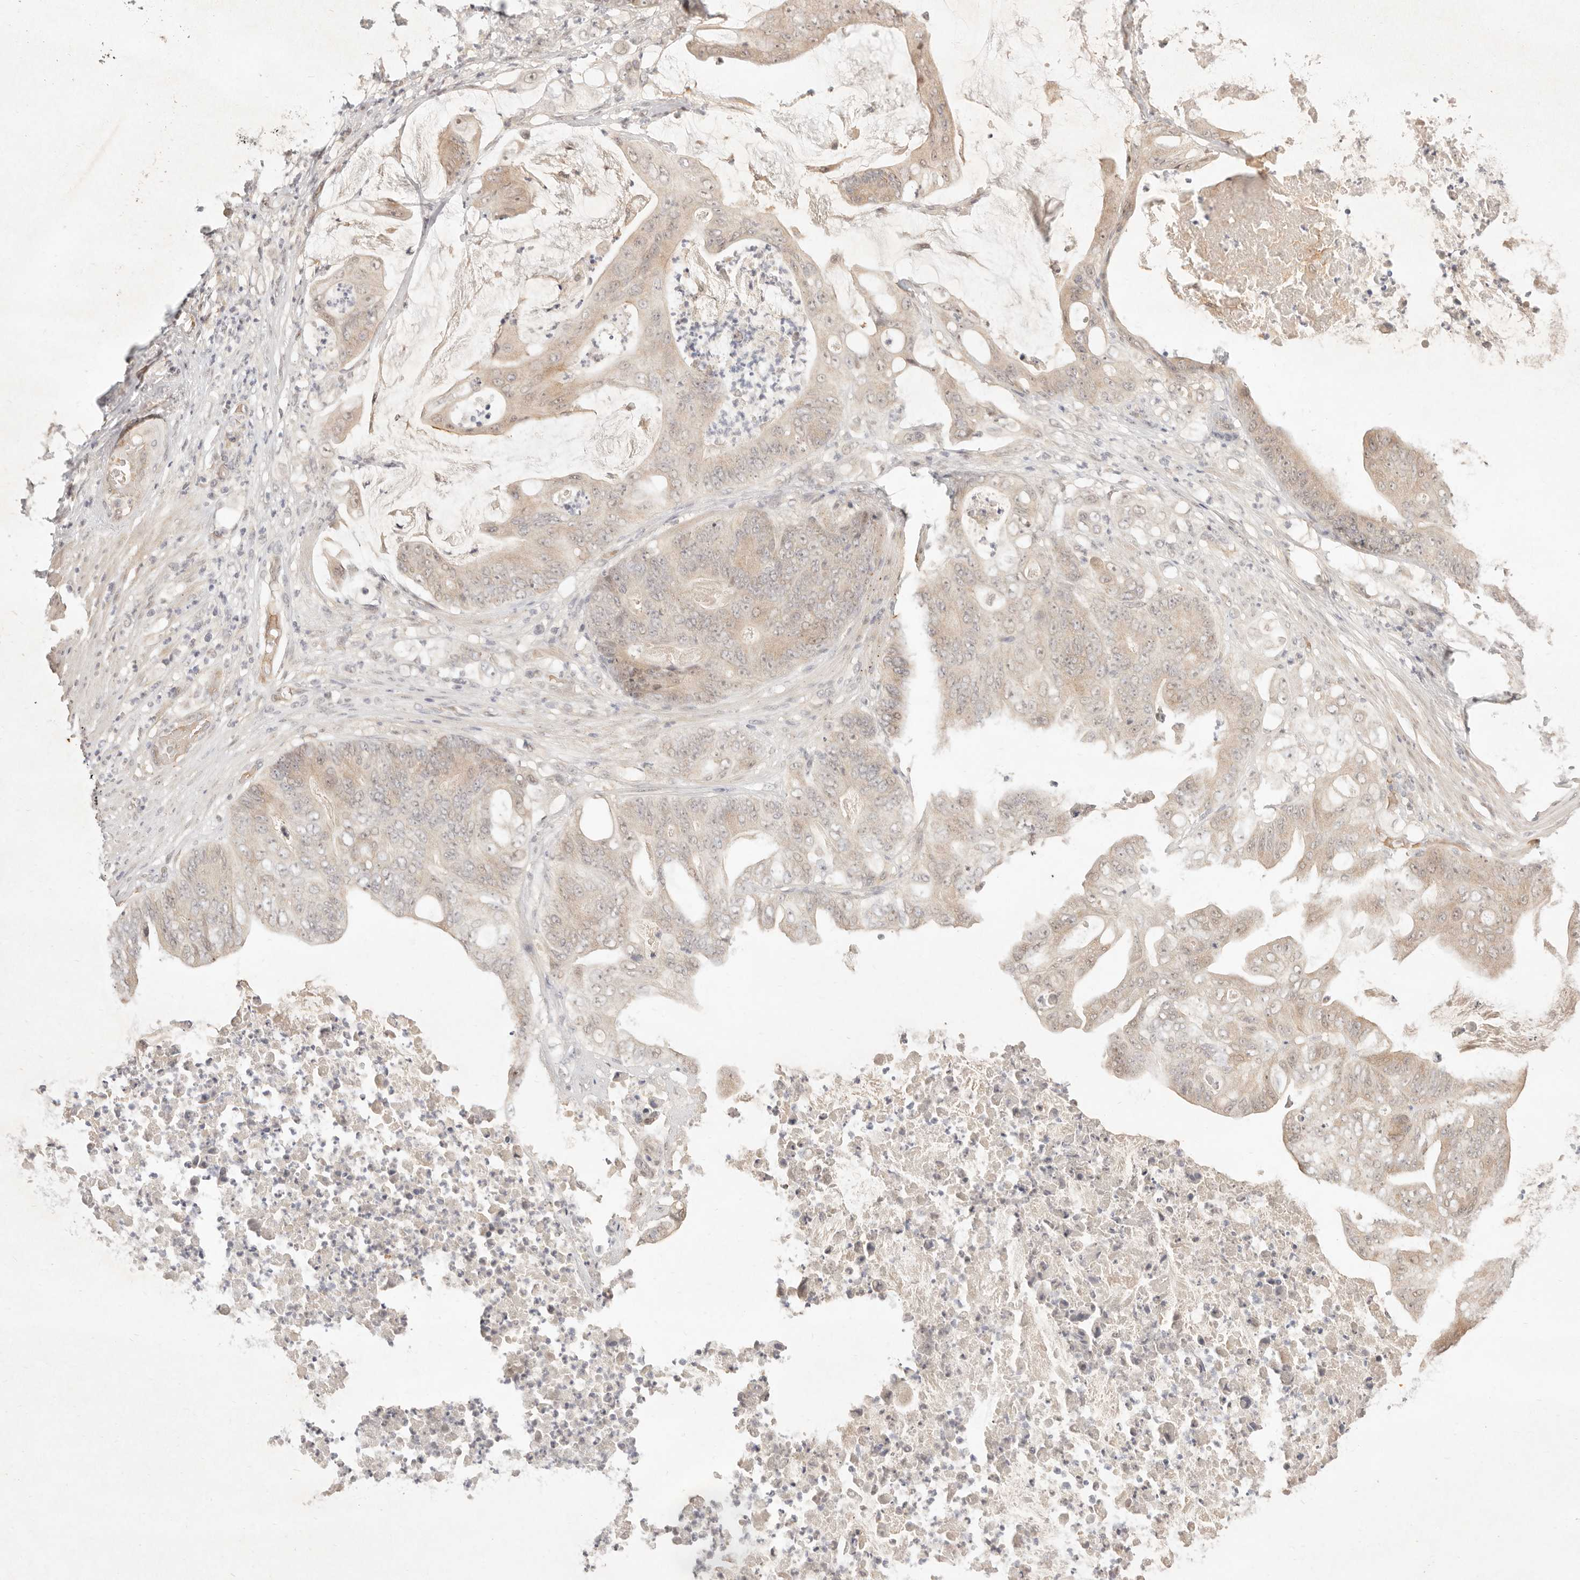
{"staining": {"intensity": "weak", "quantity": ">75%", "location": "cytoplasmic/membranous,nuclear"}, "tissue": "stomach cancer", "cell_type": "Tumor cells", "image_type": "cancer", "snomed": [{"axis": "morphology", "description": "Adenocarcinoma, NOS"}, {"axis": "topography", "description": "Stomach"}], "caption": "IHC of stomach adenocarcinoma displays low levels of weak cytoplasmic/membranous and nuclear expression in approximately >75% of tumor cells. The staining is performed using DAB brown chromogen to label protein expression. The nuclei are counter-stained blue using hematoxylin.", "gene": "MEP1A", "patient": {"sex": "female", "age": 73}}